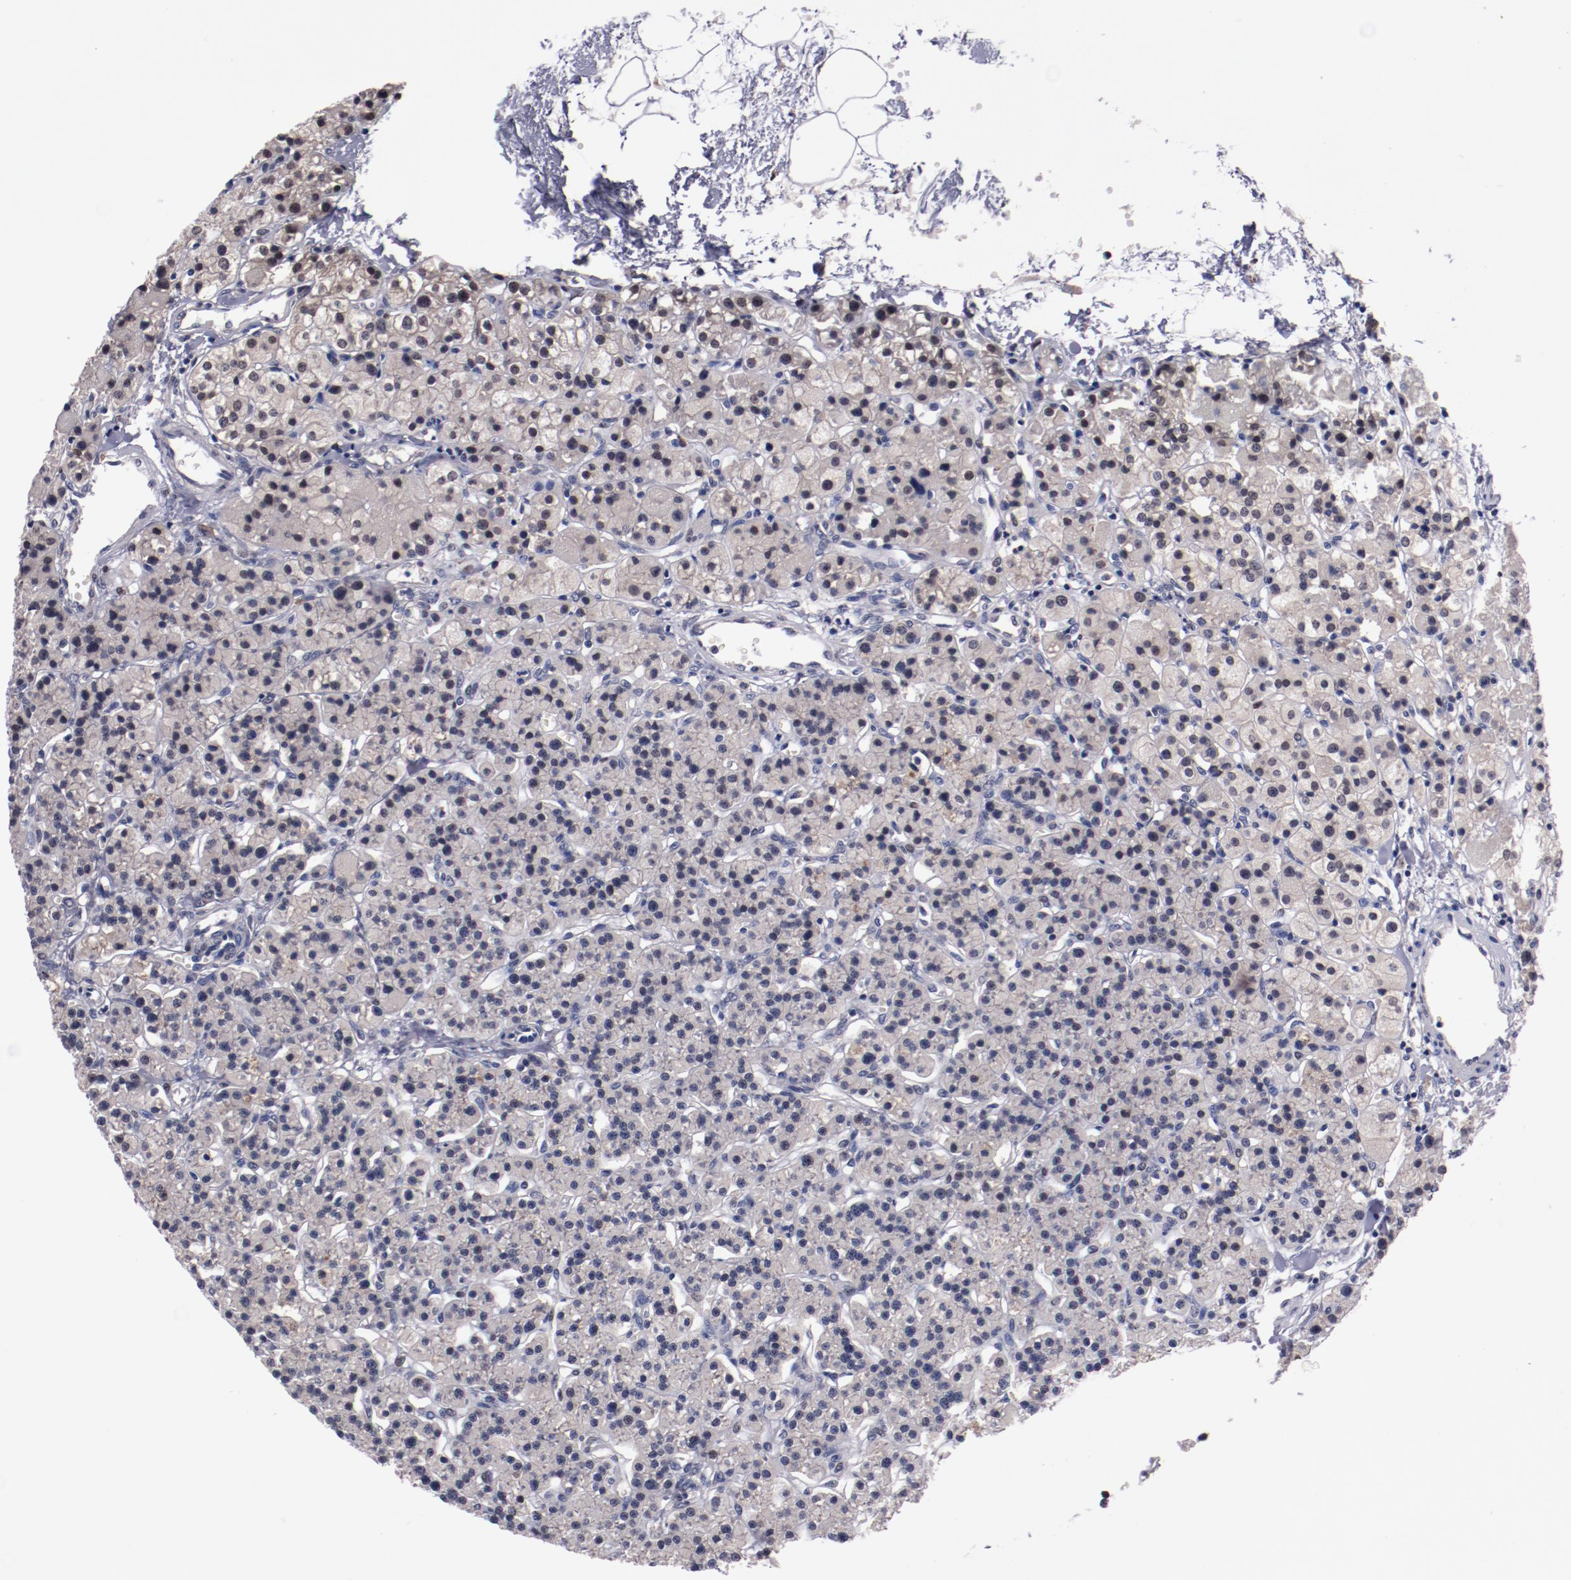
{"staining": {"intensity": "weak", "quantity": "25%-75%", "location": "cytoplasmic/membranous"}, "tissue": "parathyroid gland", "cell_type": "Glandular cells", "image_type": "normal", "snomed": [{"axis": "morphology", "description": "Normal tissue, NOS"}, {"axis": "topography", "description": "Parathyroid gland"}], "caption": "Protein staining of benign parathyroid gland exhibits weak cytoplasmic/membranous positivity in about 25%-75% of glandular cells.", "gene": "FAM81A", "patient": {"sex": "female", "age": 58}}